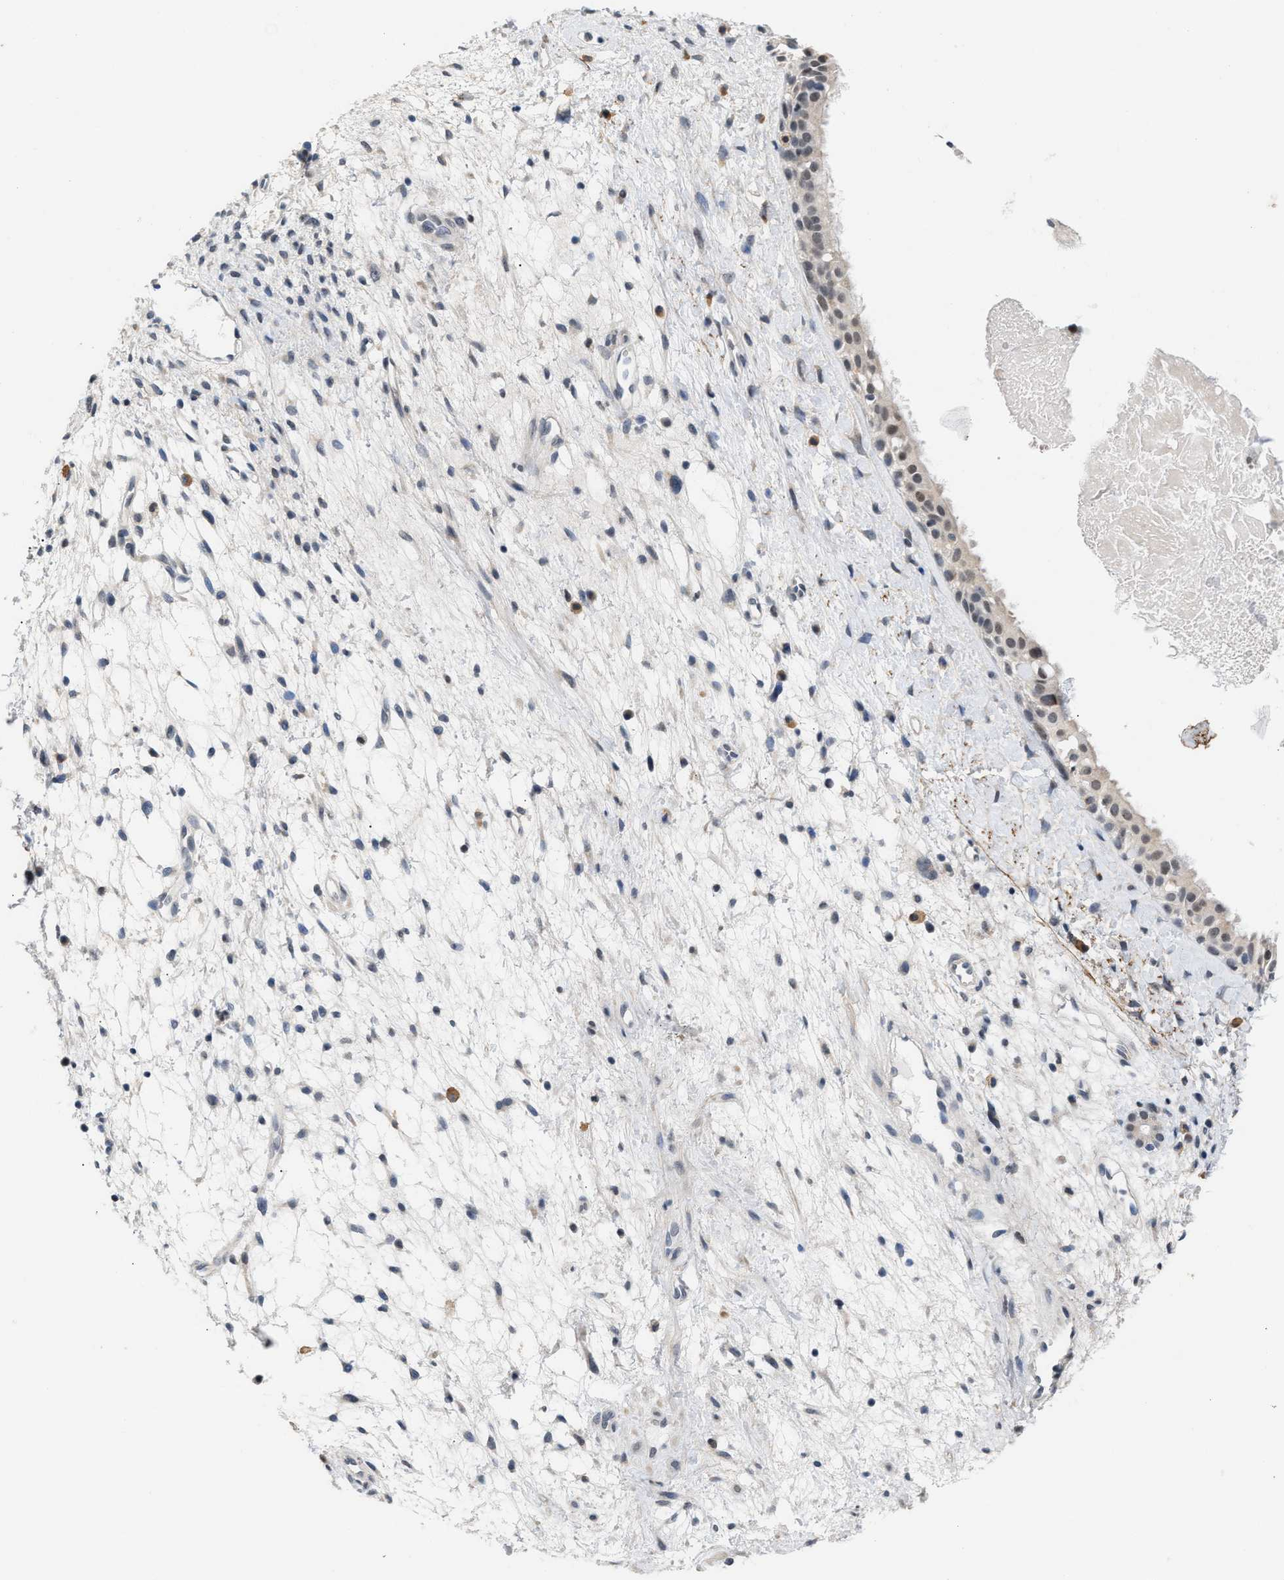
{"staining": {"intensity": "weak", "quantity": "25%-75%", "location": "nuclear"}, "tissue": "nasopharynx", "cell_type": "Respiratory epithelial cells", "image_type": "normal", "snomed": [{"axis": "morphology", "description": "Normal tissue, NOS"}, {"axis": "topography", "description": "Nasopharynx"}], "caption": "IHC (DAB) staining of normal nasopharynx shows weak nuclear protein expression in about 25%-75% of respiratory epithelial cells.", "gene": "TXNRD3", "patient": {"sex": "male", "age": 22}}